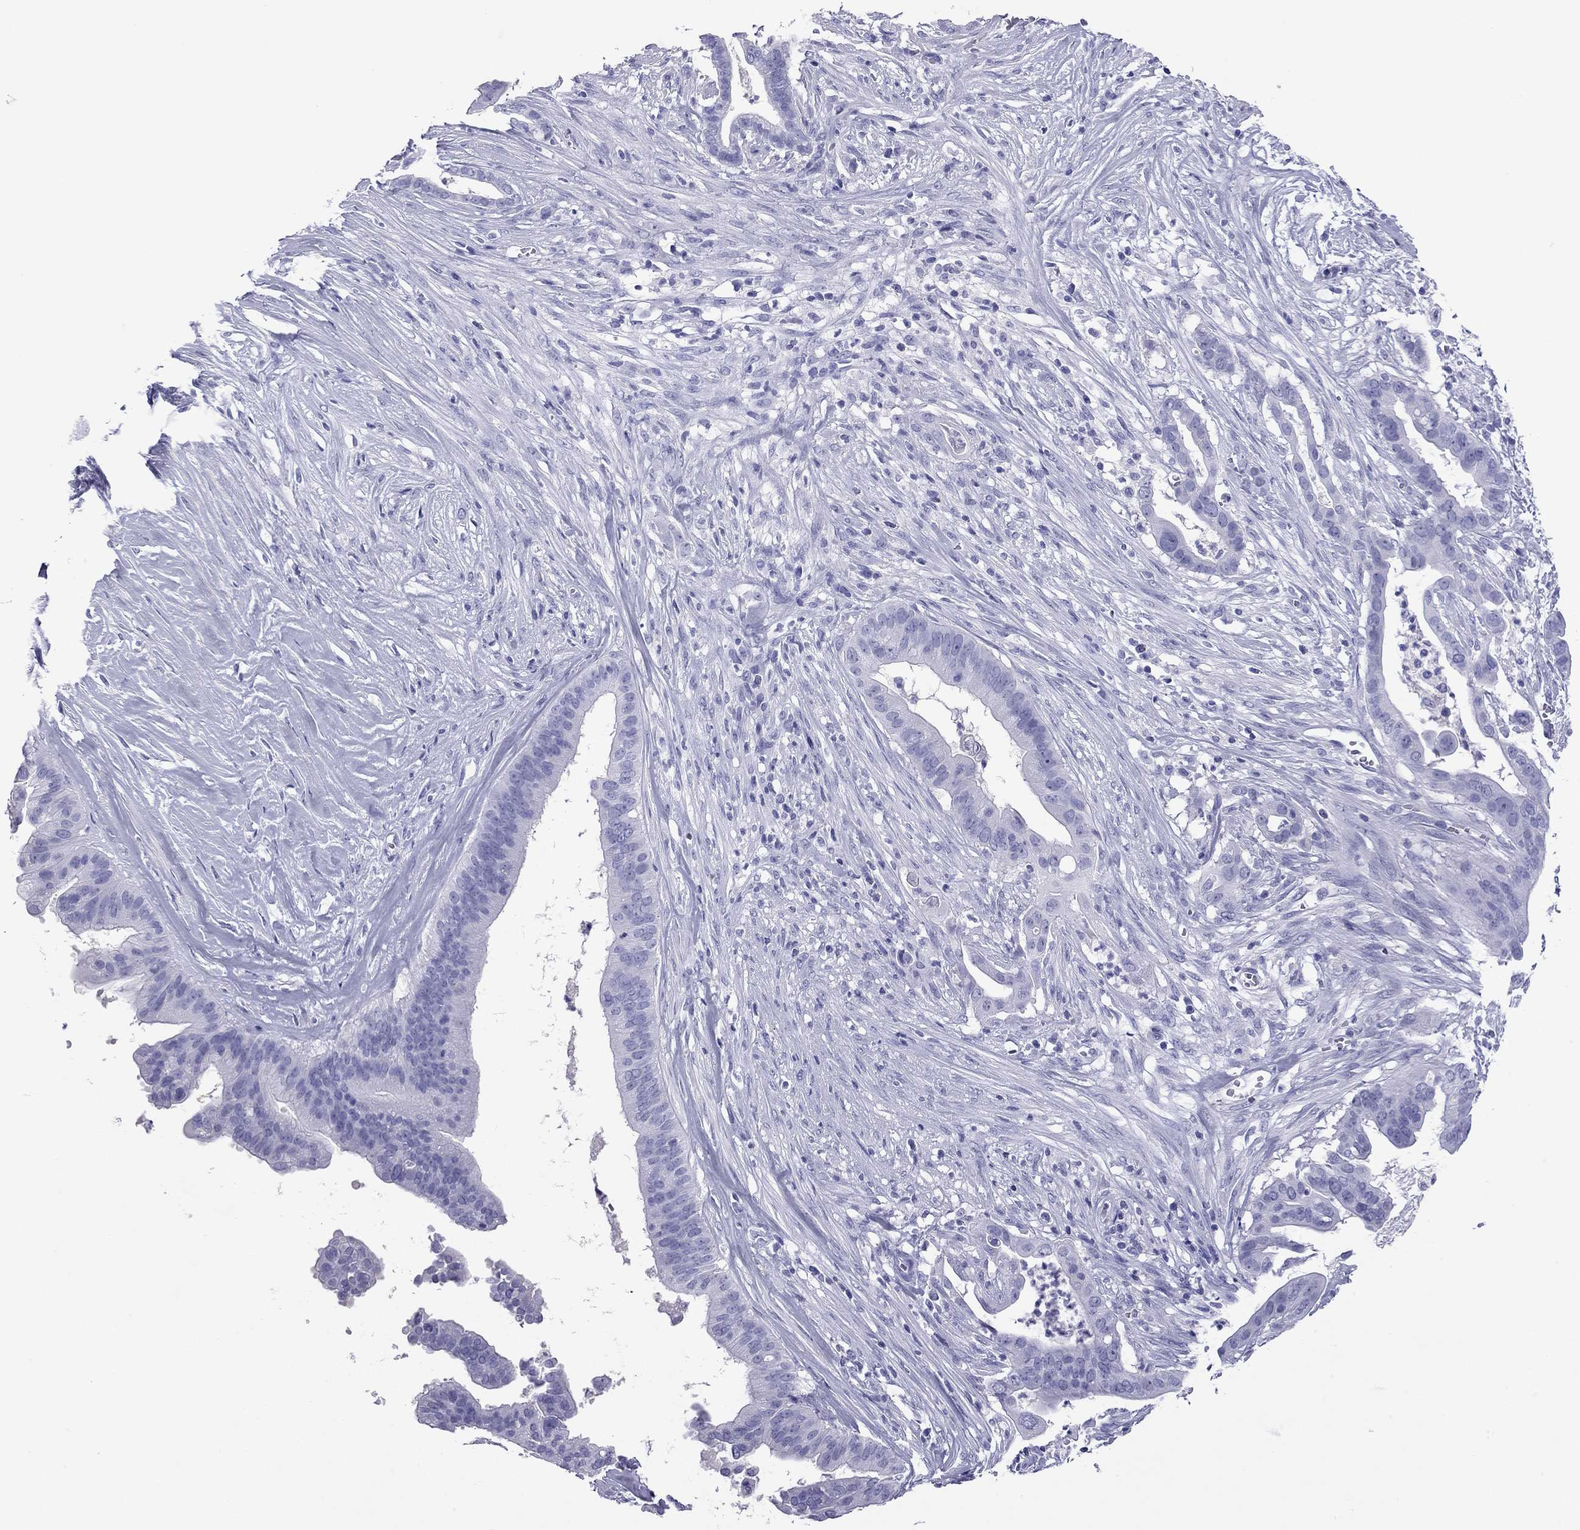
{"staining": {"intensity": "negative", "quantity": "none", "location": "none"}, "tissue": "pancreatic cancer", "cell_type": "Tumor cells", "image_type": "cancer", "snomed": [{"axis": "morphology", "description": "Adenocarcinoma, NOS"}, {"axis": "topography", "description": "Pancreas"}], "caption": "Tumor cells show no significant protein staining in pancreatic cancer (adenocarcinoma).", "gene": "ODF4", "patient": {"sex": "male", "age": 61}}